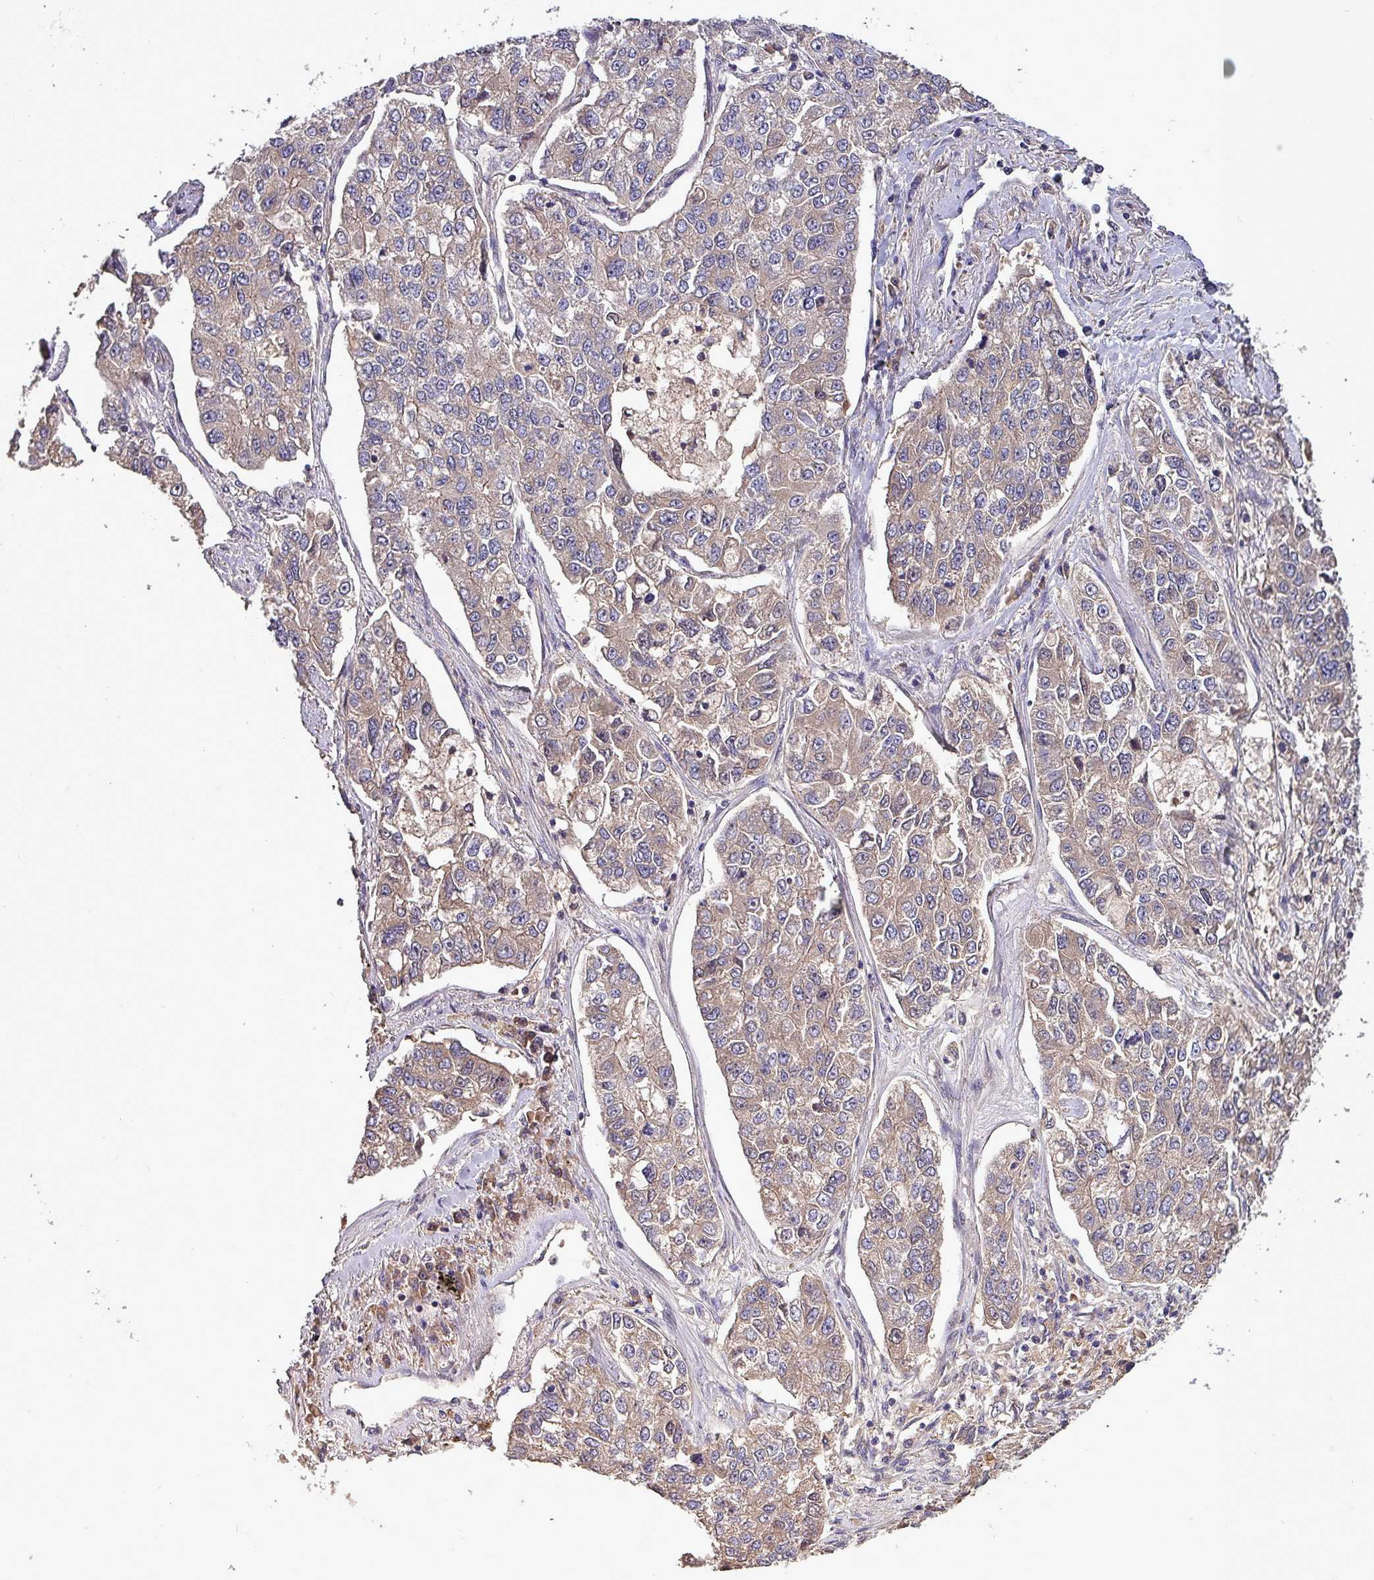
{"staining": {"intensity": "weak", "quantity": ">75%", "location": "cytoplasmic/membranous"}, "tissue": "lung cancer", "cell_type": "Tumor cells", "image_type": "cancer", "snomed": [{"axis": "morphology", "description": "Adenocarcinoma, NOS"}, {"axis": "topography", "description": "Lung"}], "caption": "Immunohistochemistry of lung cancer (adenocarcinoma) shows low levels of weak cytoplasmic/membranous staining in about >75% of tumor cells. Using DAB (3,3'-diaminobenzidine) (brown) and hematoxylin (blue) stains, captured at high magnification using brightfield microscopy.", "gene": "PAFAH1B2", "patient": {"sex": "male", "age": 49}}